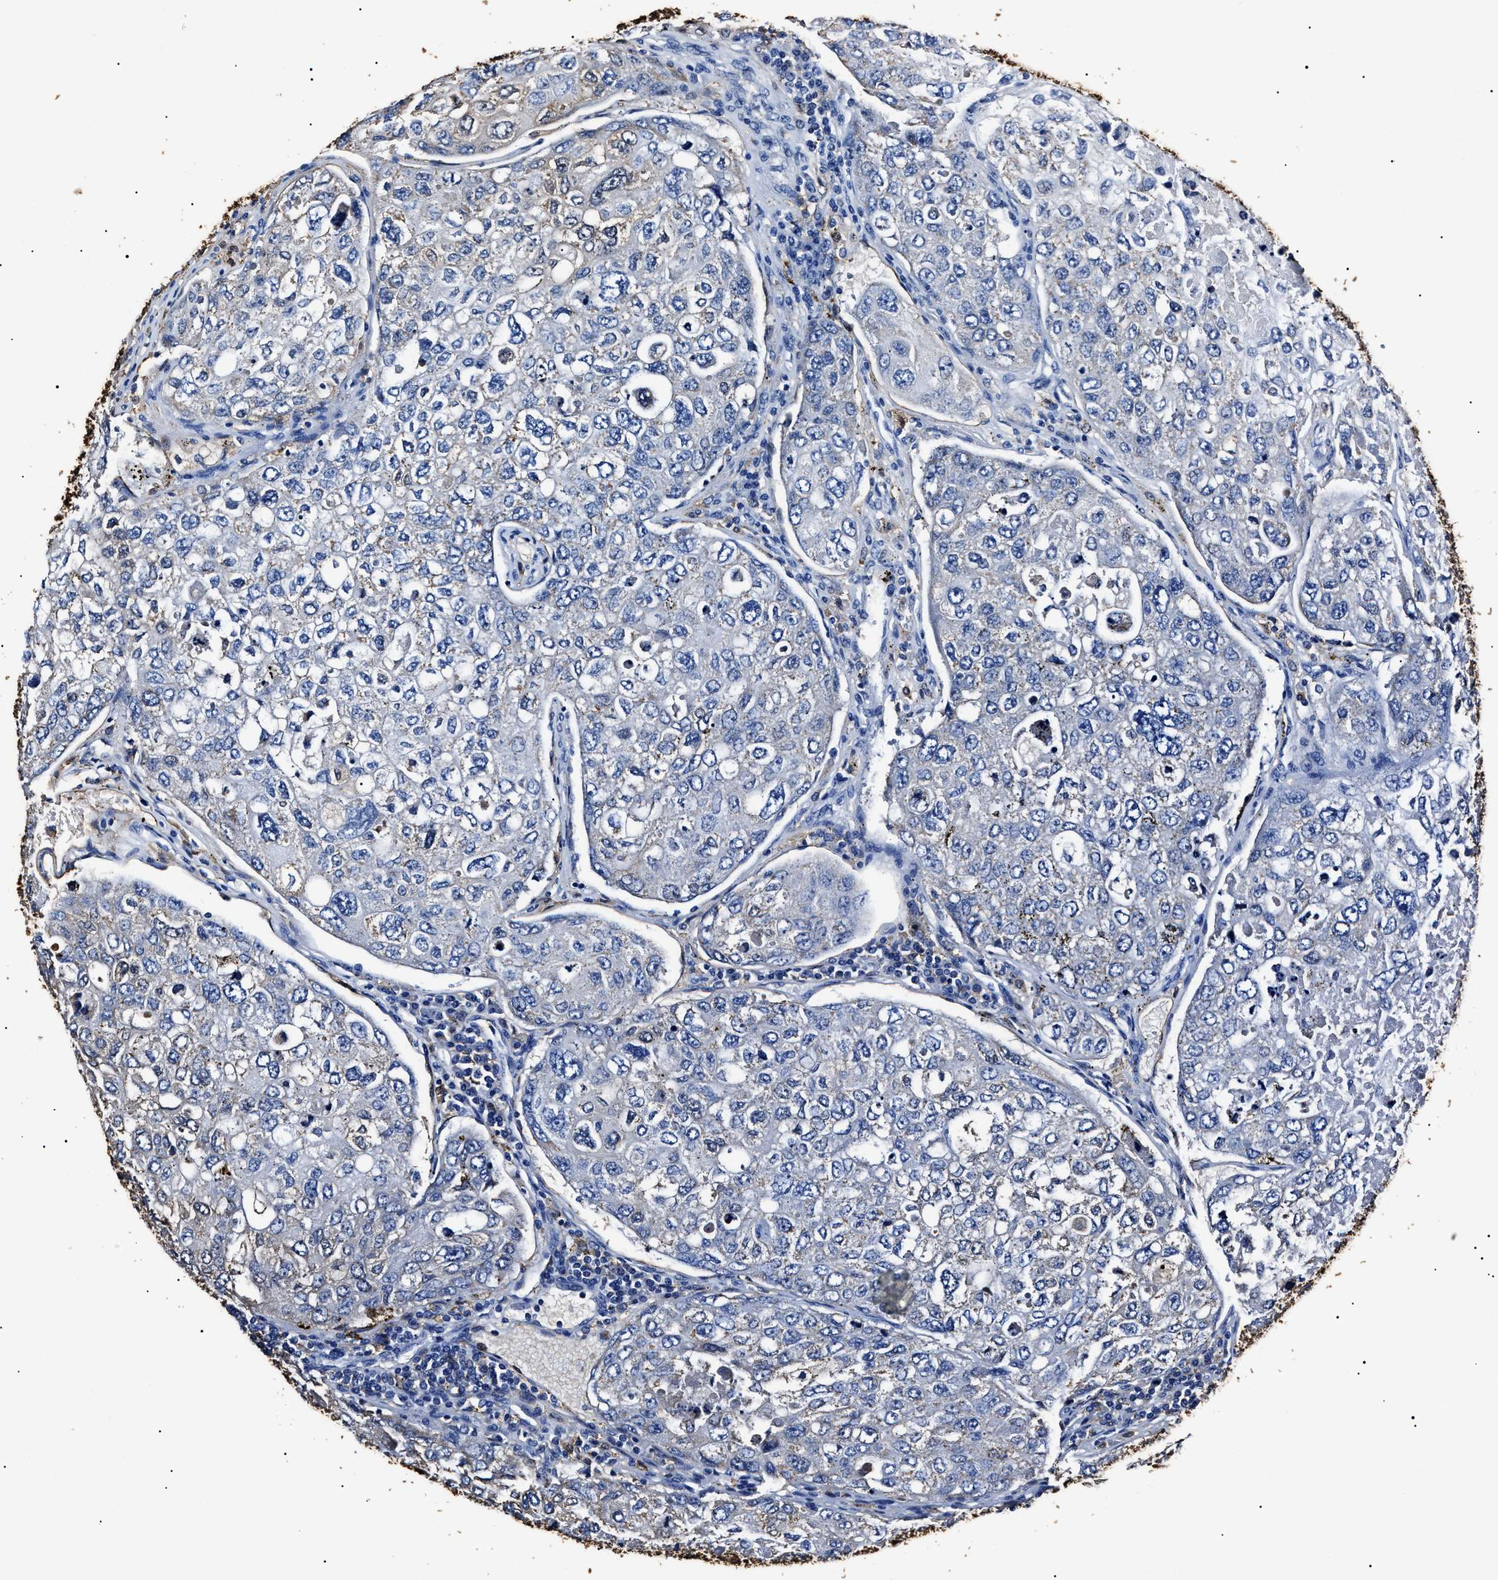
{"staining": {"intensity": "negative", "quantity": "none", "location": "none"}, "tissue": "urothelial cancer", "cell_type": "Tumor cells", "image_type": "cancer", "snomed": [{"axis": "morphology", "description": "Urothelial carcinoma, High grade"}, {"axis": "topography", "description": "Lymph node"}, {"axis": "topography", "description": "Urinary bladder"}], "caption": "Human urothelial cancer stained for a protein using IHC shows no expression in tumor cells.", "gene": "ALDH1A1", "patient": {"sex": "male", "age": 51}}